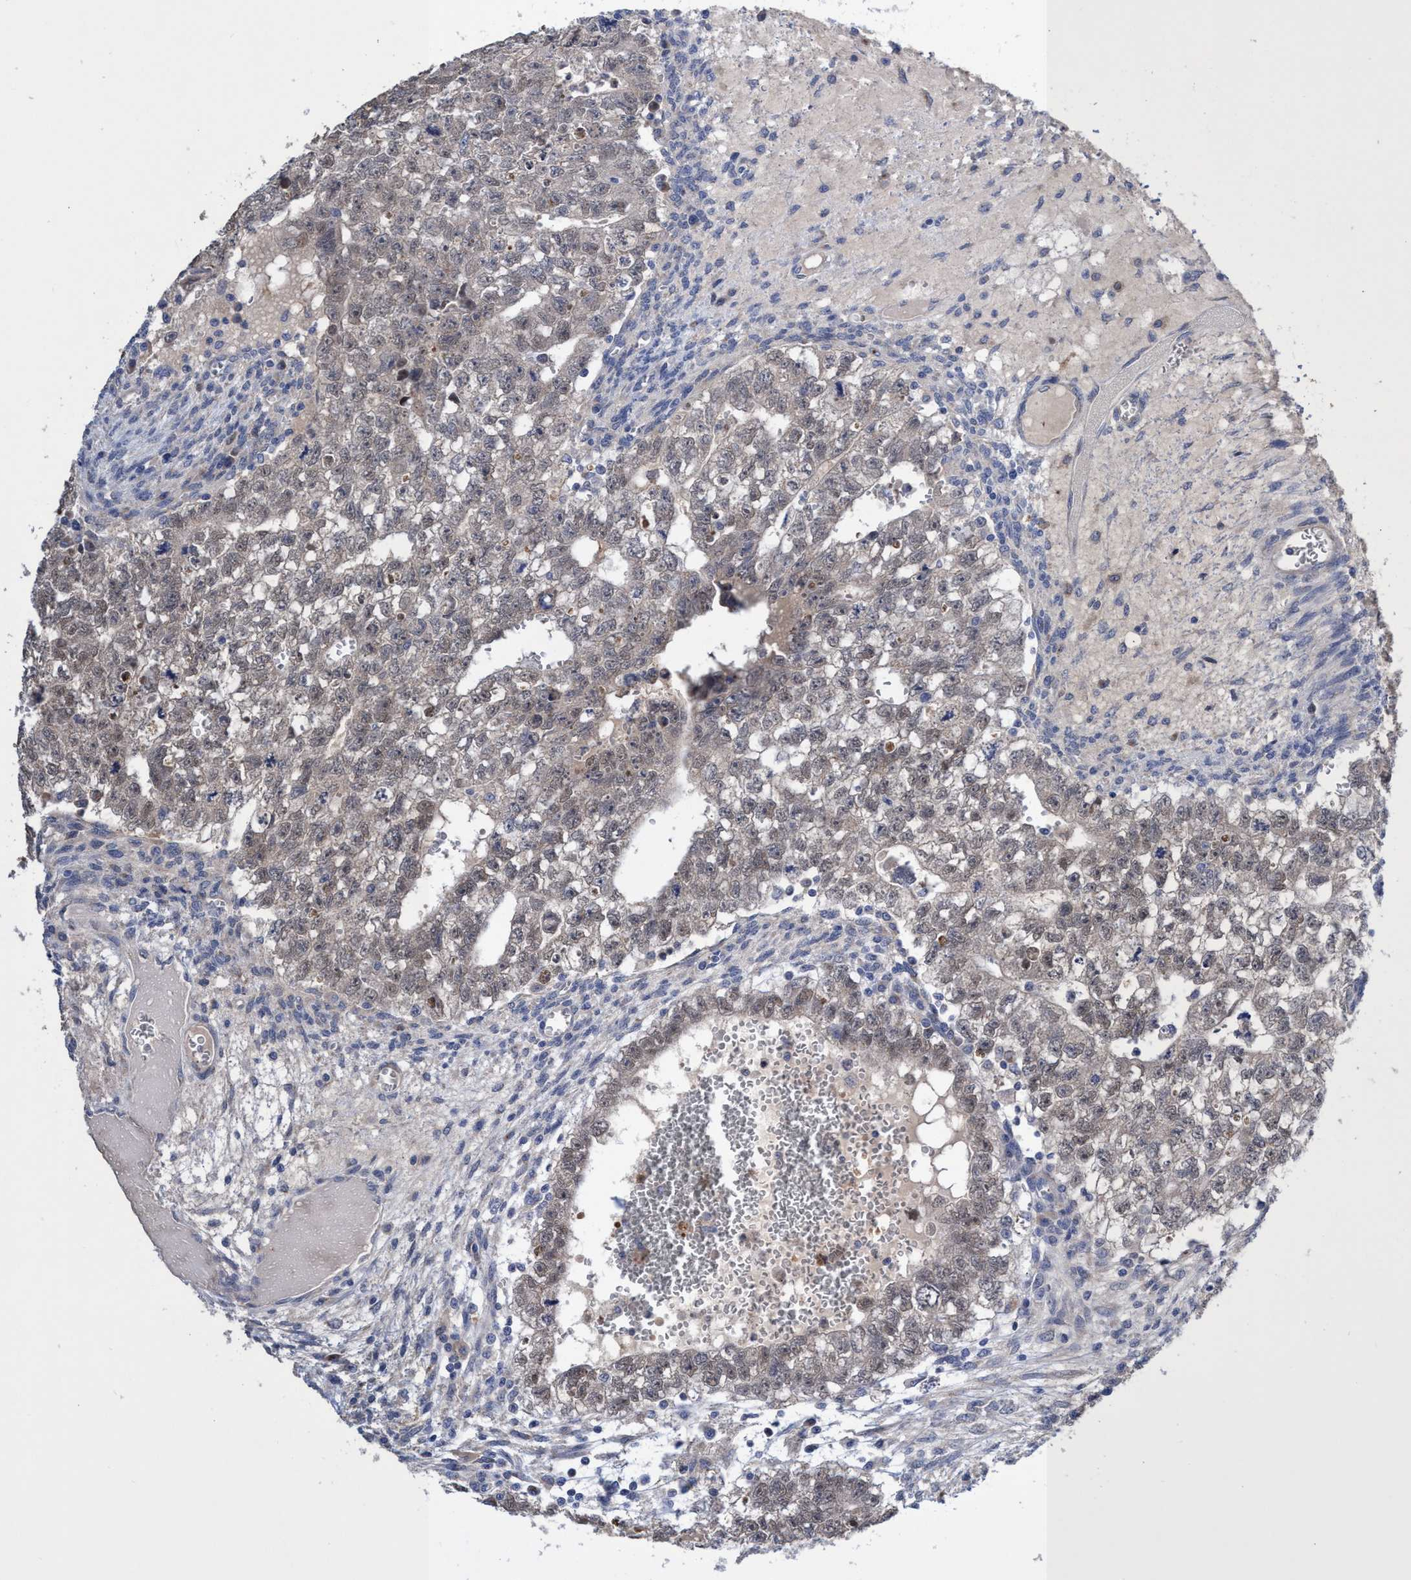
{"staining": {"intensity": "weak", "quantity": "<25%", "location": "cytoplasmic/membranous,nuclear"}, "tissue": "testis cancer", "cell_type": "Tumor cells", "image_type": "cancer", "snomed": [{"axis": "morphology", "description": "Seminoma, NOS"}, {"axis": "morphology", "description": "Carcinoma, Embryonal, NOS"}, {"axis": "topography", "description": "Testis"}], "caption": "Immunohistochemical staining of human testis cancer (embryonal carcinoma) demonstrates no significant positivity in tumor cells. Brightfield microscopy of immunohistochemistry (IHC) stained with DAB (3,3'-diaminobenzidine) (brown) and hematoxylin (blue), captured at high magnification.", "gene": "SVEP1", "patient": {"sex": "male", "age": 38}}